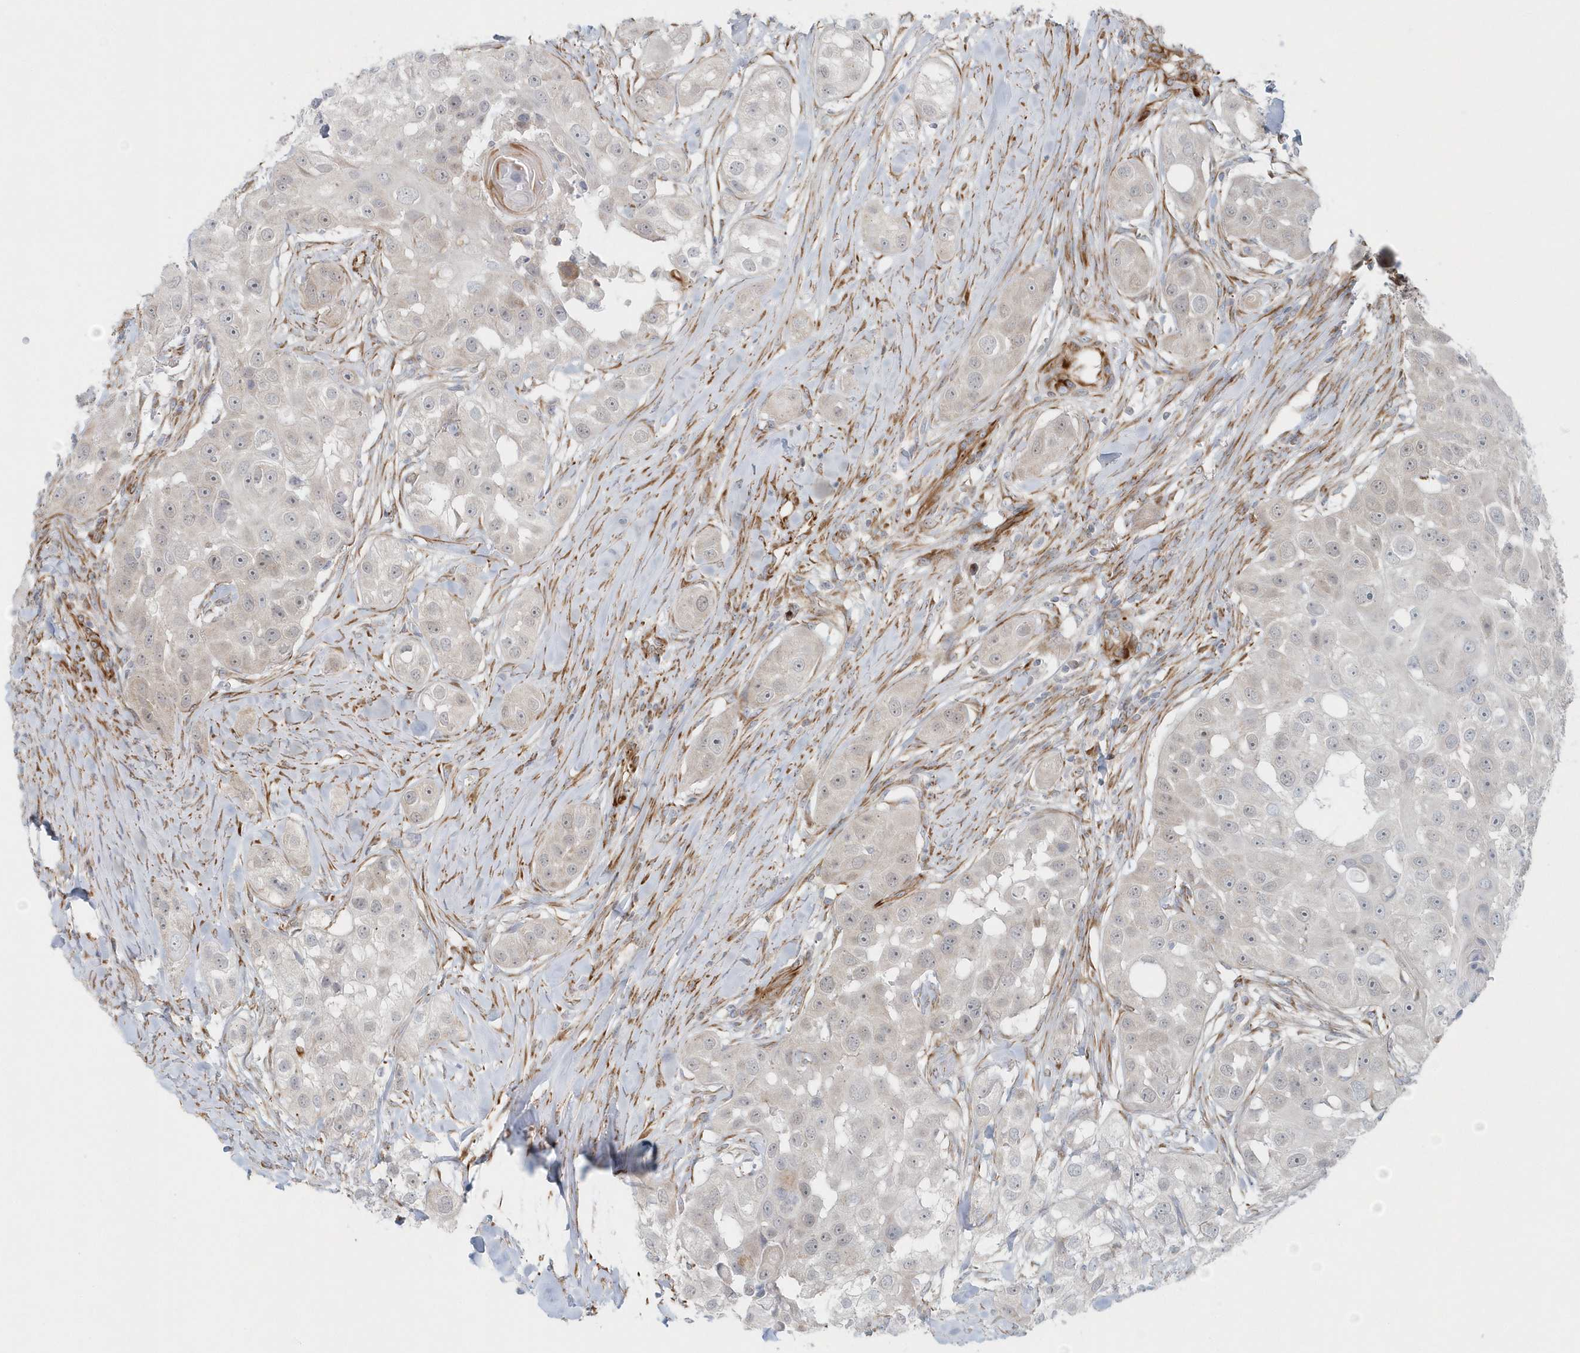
{"staining": {"intensity": "weak", "quantity": "<25%", "location": "cytoplasmic/membranous"}, "tissue": "head and neck cancer", "cell_type": "Tumor cells", "image_type": "cancer", "snomed": [{"axis": "morphology", "description": "Normal tissue, NOS"}, {"axis": "morphology", "description": "Squamous cell carcinoma, NOS"}, {"axis": "topography", "description": "Skeletal muscle"}, {"axis": "topography", "description": "Head-Neck"}], "caption": "Tumor cells are negative for brown protein staining in head and neck squamous cell carcinoma.", "gene": "GPR152", "patient": {"sex": "male", "age": 51}}